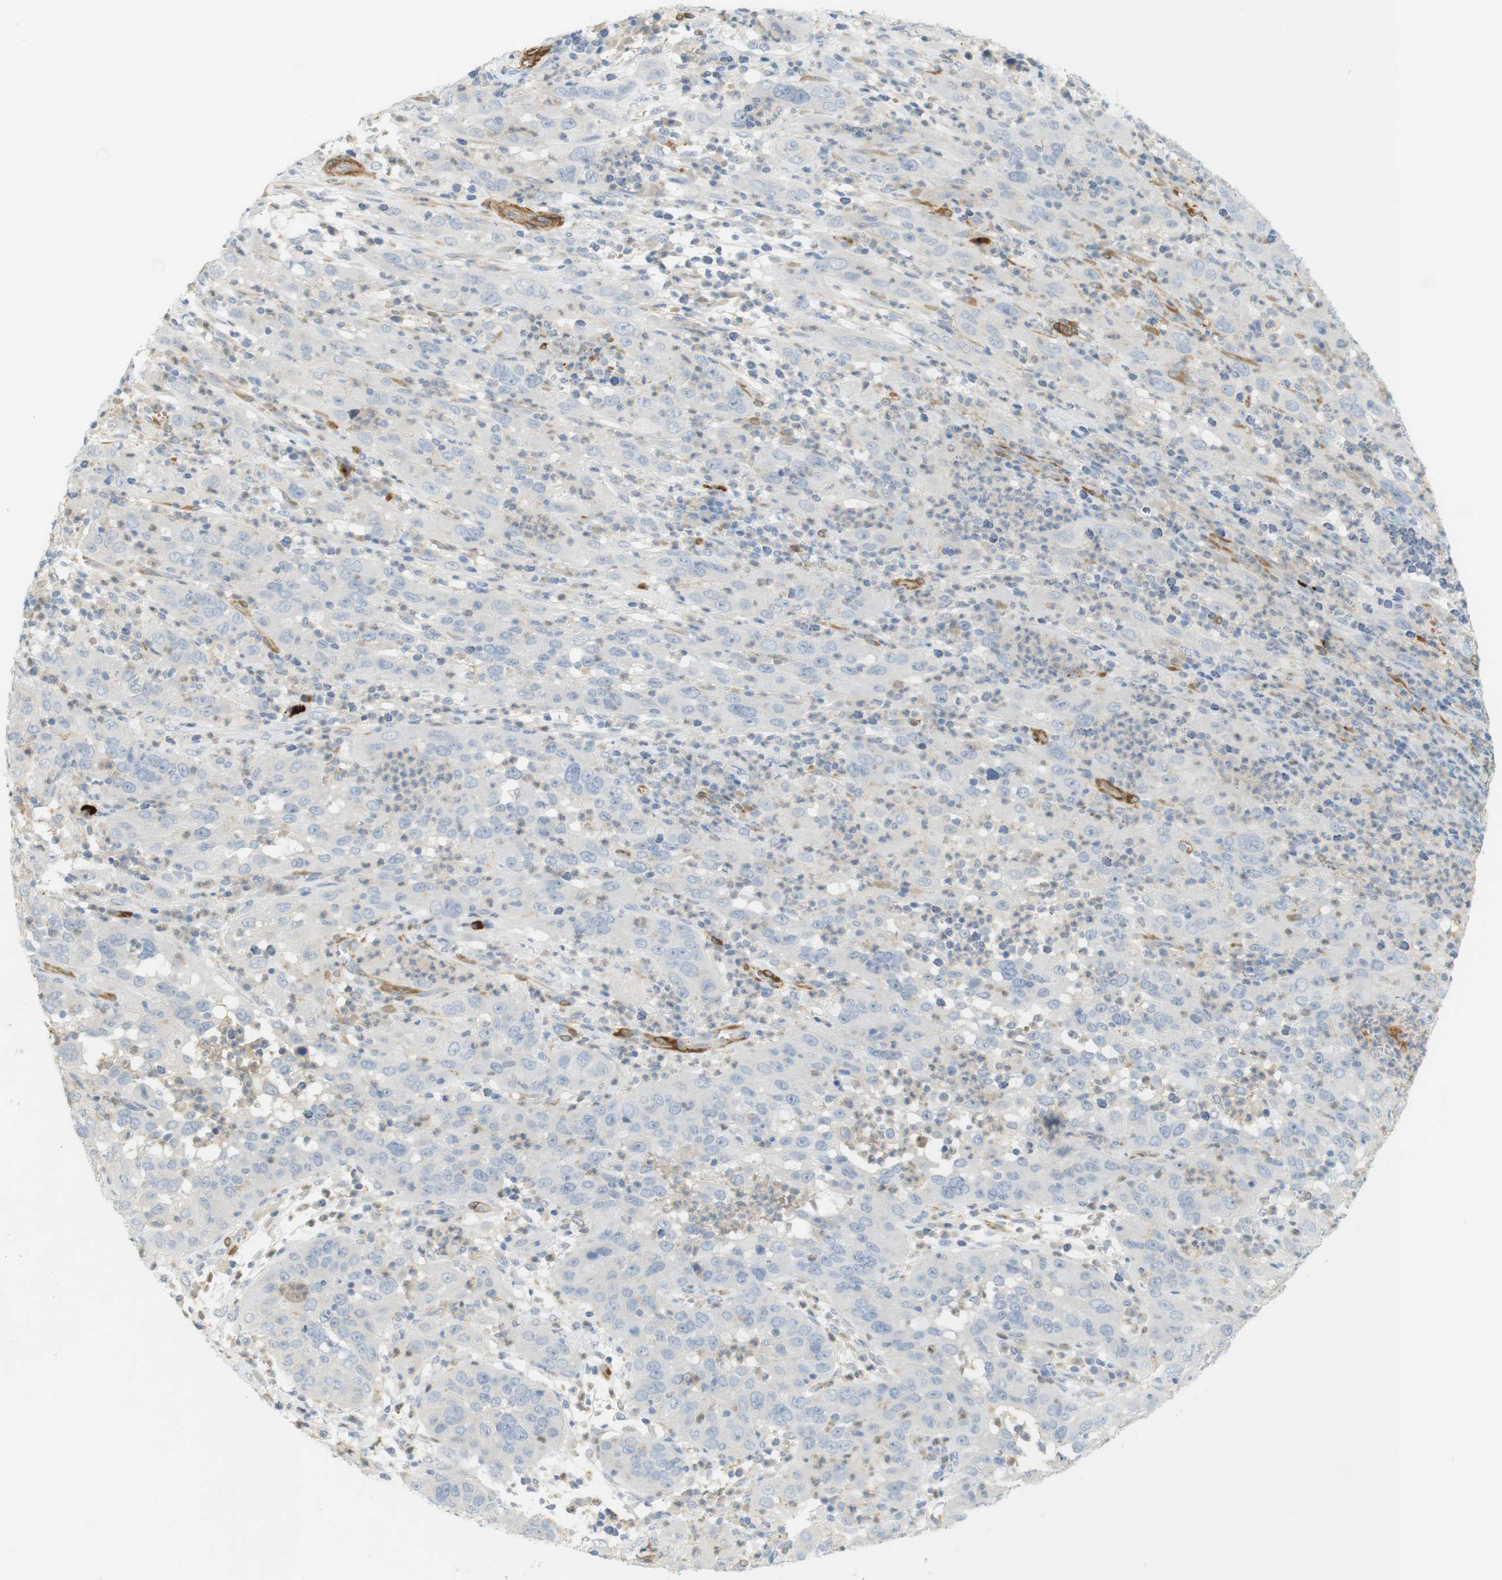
{"staining": {"intensity": "negative", "quantity": "none", "location": "none"}, "tissue": "cervical cancer", "cell_type": "Tumor cells", "image_type": "cancer", "snomed": [{"axis": "morphology", "description": "Squamous cell carcinoma, NOS"}, {"axis": "topography", "description": "Cervix"}], "caption": "DAB (3,3'-diaminobenzidine) immunohistochemical staining of cervical squamous cell carcinoma displays no significant staining in tumor cells. (Brightfield microscopy of DAB immunohistochemistry (IHC) at high magnification).", "gene": "PDE3A", "patient": {"sex": "female", "age": 32}}